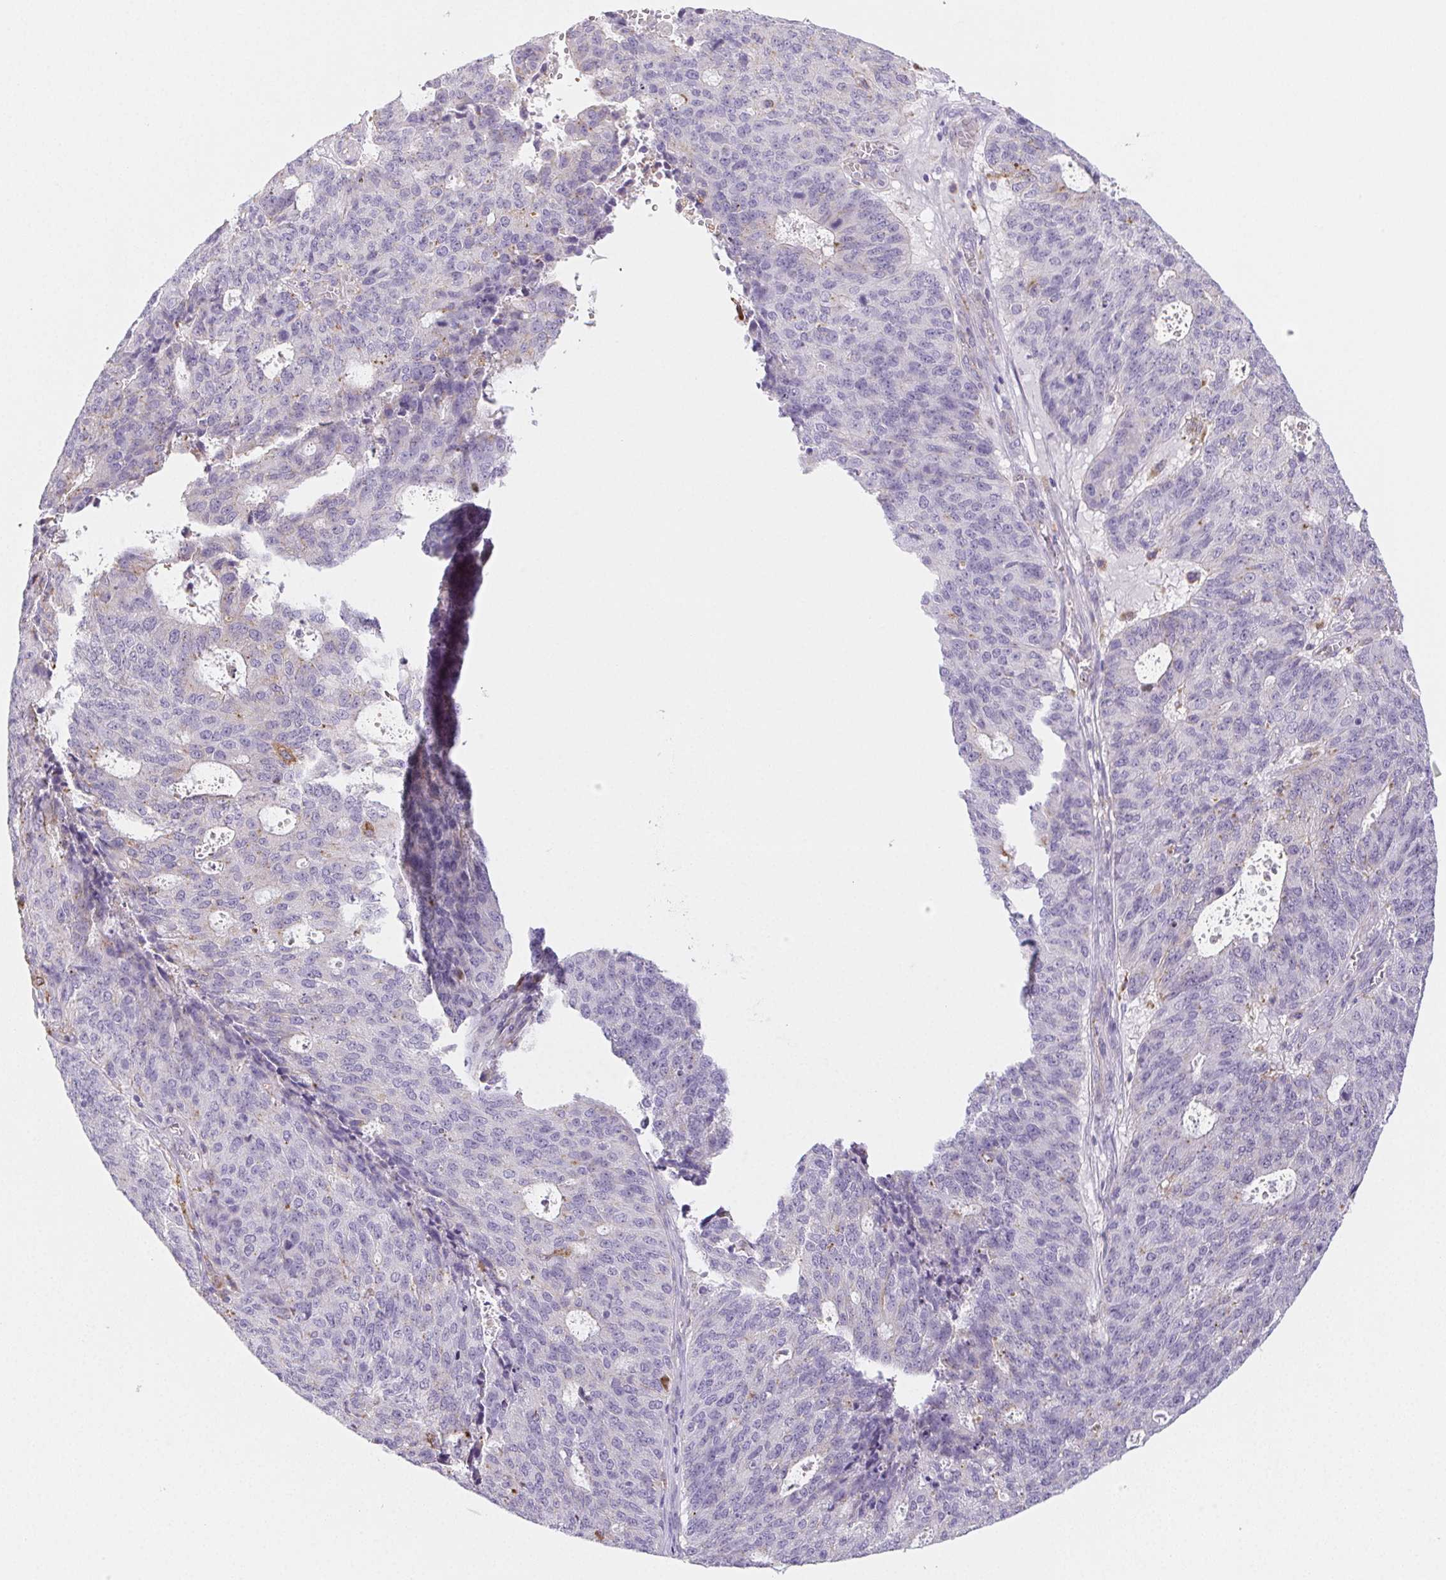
{"staining": {"intensity": "negative", "quantity": "none", "location": "none"}, "tissue": "endometrial cancer", "cell_type": "Tumor cells", "image_type": "cancer", "snomed": [{"axis": "morphology", "description": "Adenocarcinoma, NOS"}, {"axis": "topography", "description": "Endometrium"}], "caption": "This histopathology image is of adenocarcinoma (endometrial) stained with IHC to label a protein in brown with the nuclei are counter-stained blue. There is no positivity in tumor cells.", "gene": "LIPA", "patient": {"sex": "female", "age": 82}}